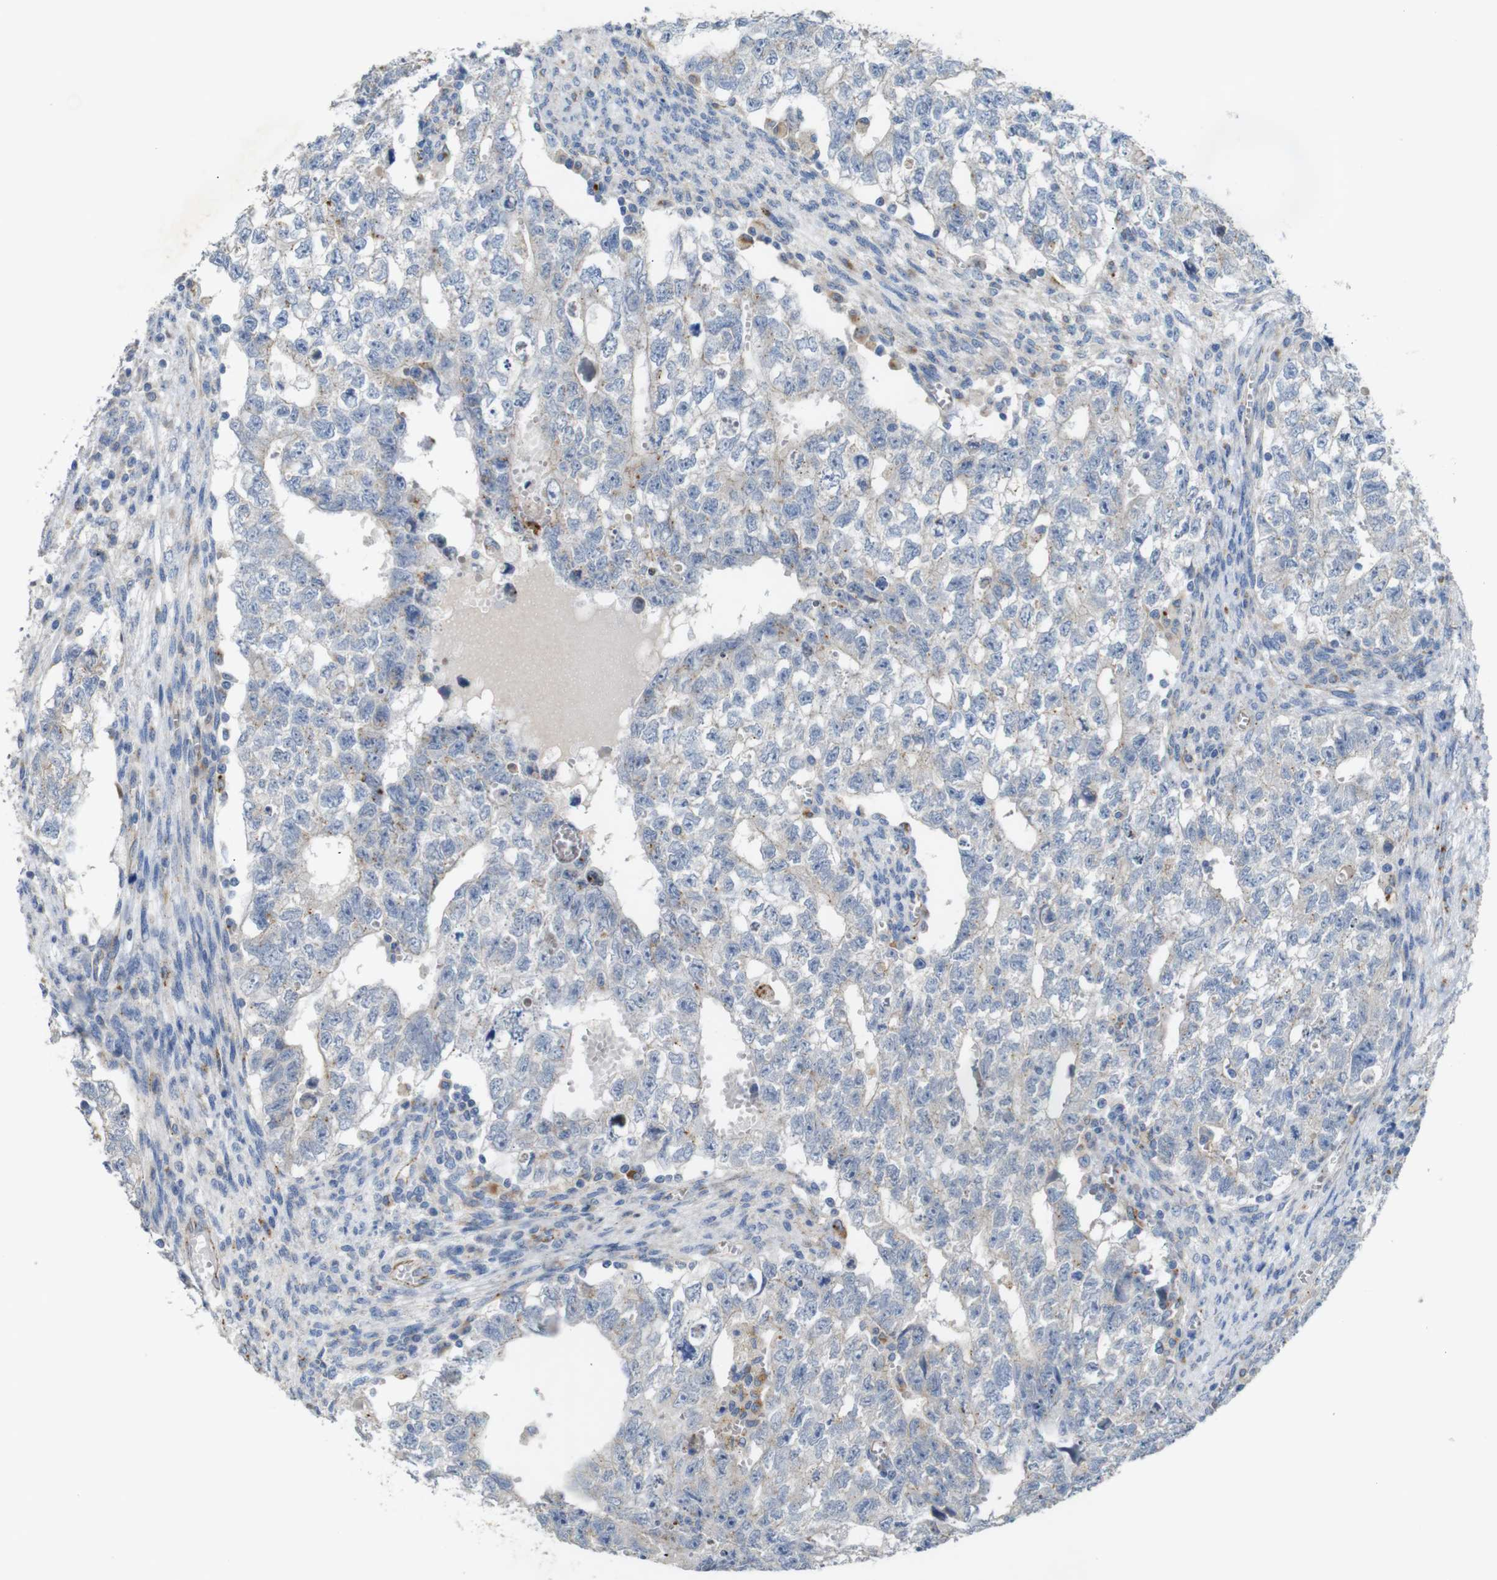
{"staining": {"intensity": "negative", "quantity": "none", "location": "none"}, "tissue": "testis cancer", "cell_type": "Tumor cells", "image_type": "cancer", "snomed": [{"axis": "morphology", "description": "Seminoma, NOS"}, {"axis": "morphology", "description": "Carcinoma, Embryonal, NOS"}, {"axis": "topography", "description": "Testis"}], "caption": "Immunohistochemistry (IHC) micrograph of neoplastic tissue: testis cancer stained with DAB displays no significant protein positivity in tumor cells.", "gene": "NHLRC3", "patient": {"sex": "male", "age": 38}}